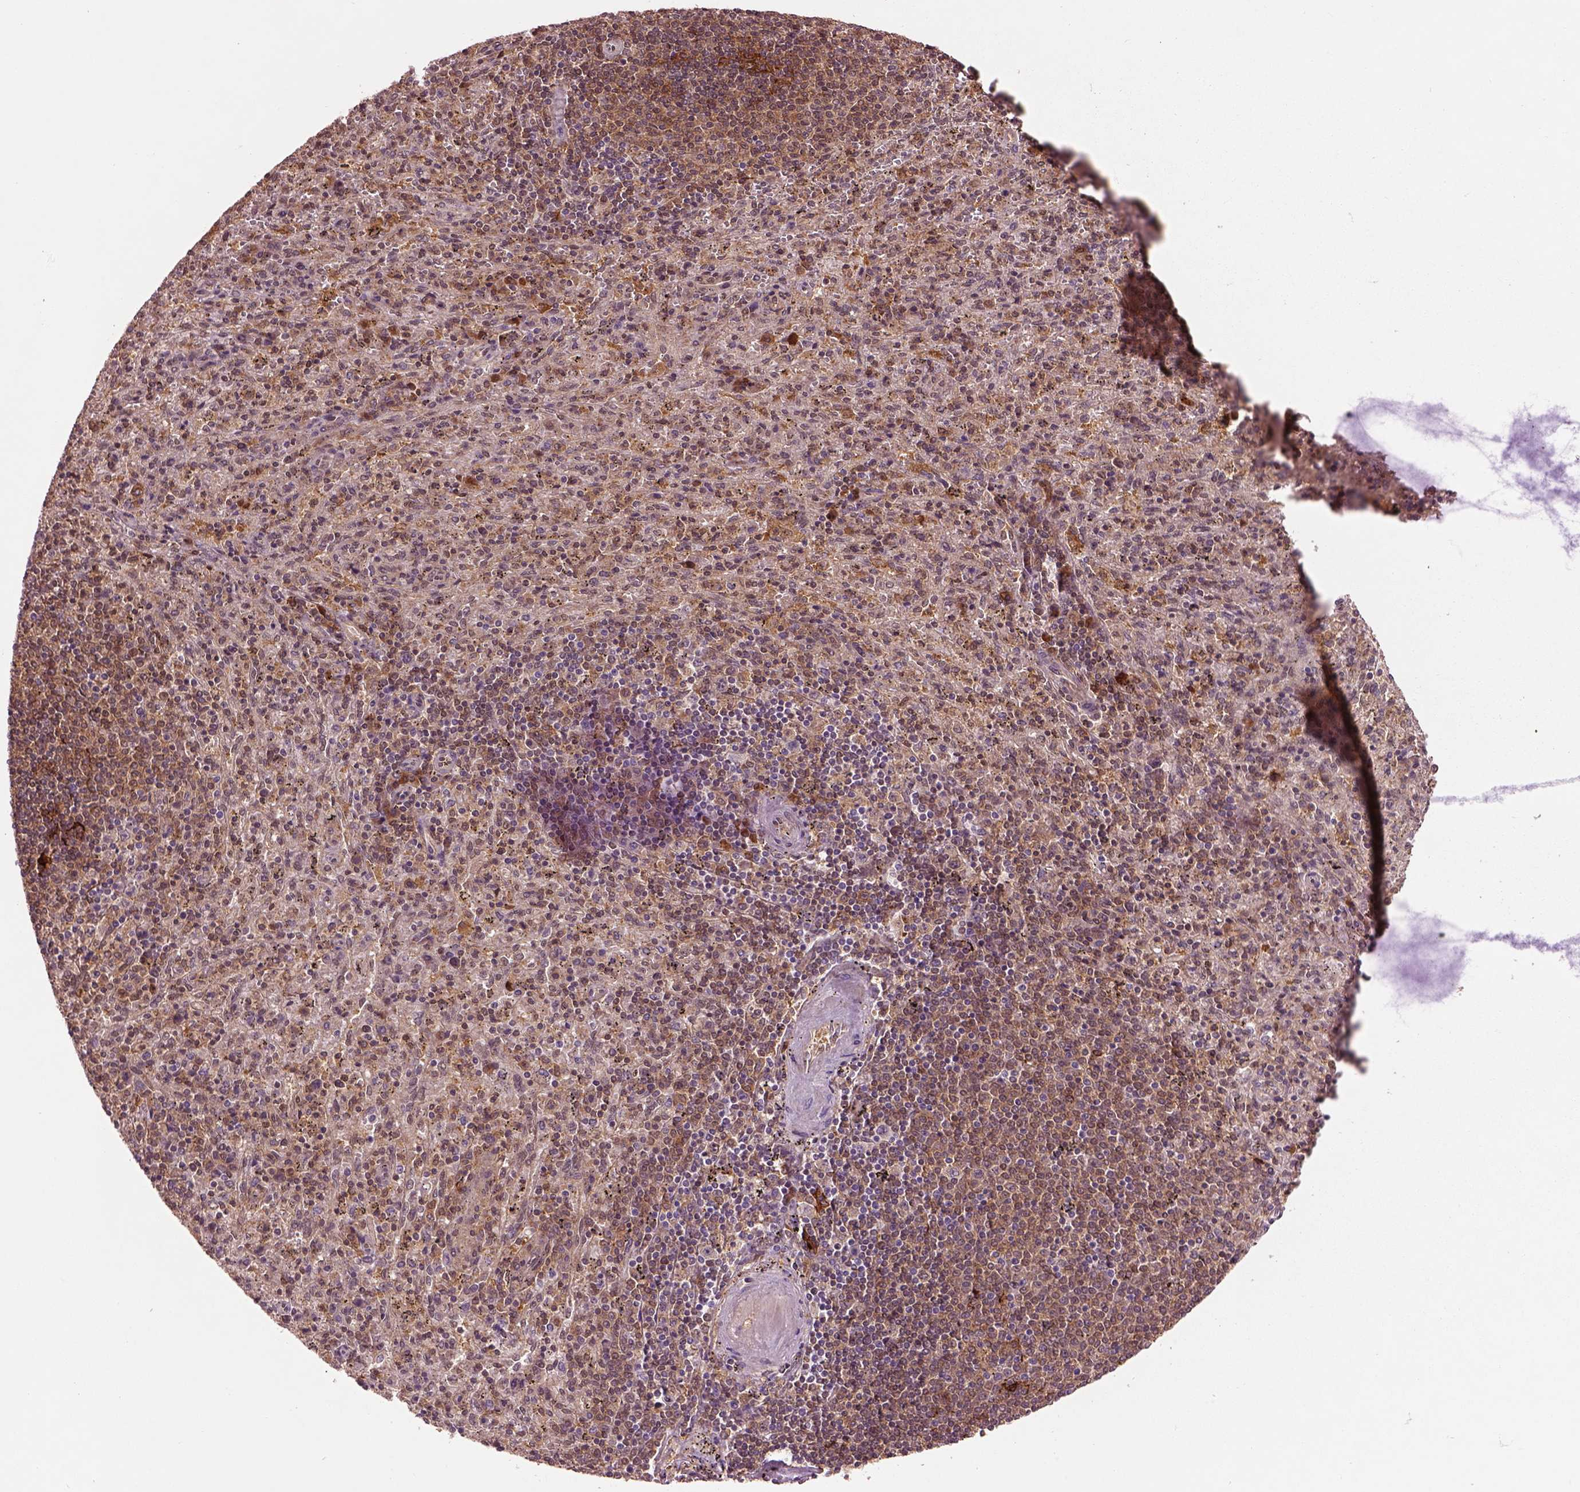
{"staining": {"intensity": "strong", "quantity": "<25%", "location": "cytoplasmic/membranous"}, "tissue": "spleen", "cell_type": "Cells in red pulp", "image_type": "normal", "snomed": [{"axis": "morphology", "description": "Normal tissue, NOS"}, {"axis": "topography", "description": "Spleen"}], "caption": "Protein expression analysis of benign spleen shows strong cytoplasmic/membranous positivity in about <25% of cells in red pulp. The staining was performed using DAB to visualize the protein expression in brown, while the nuclei were stained in blue with hematoxylin (Magnification: 20x).", "gene": "MDP1", "patient": {"sex": "male", "age": 57}}